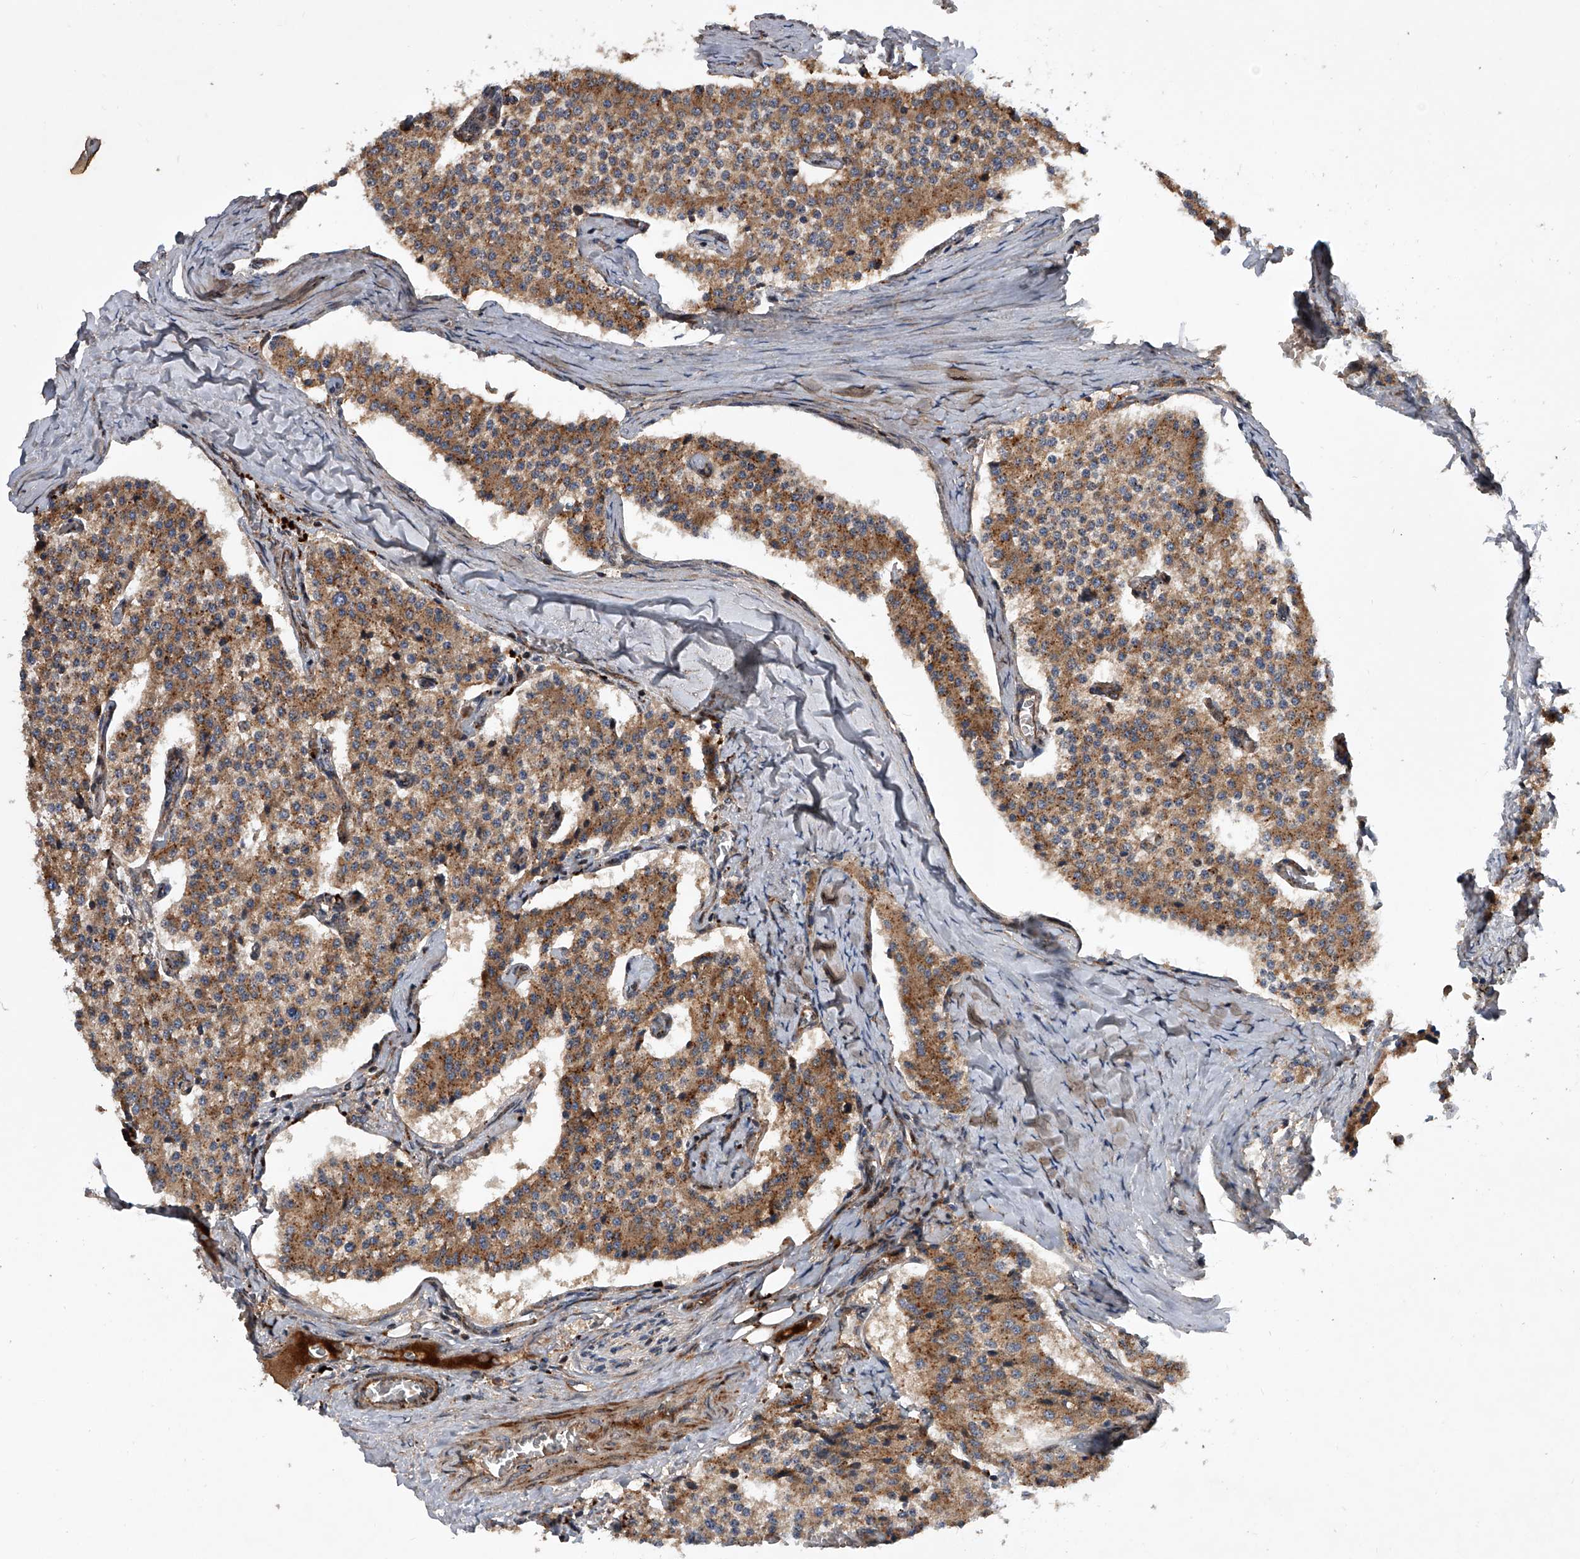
{"staining": {"intensity": "moderate", "quantity": ">75%", "location": "cytoplasmic/membranous"}, "tissue": "carcinoid", "cell_type": "Tumor cells", "image_type": "cancer", "snomed": [{"axis": "morphology", "description": "Carcinoid, malignant, NOS"}, {"axis": "topography", "description": "Colon"}], "caption": "IHC of human carcinoid demonstrates medium levels of moderate cytoplasmic/membranous staining in about >75% of tumor cells. (Stains: DAB in brown, nuclei in blue, Microscopy: brightfield microscopy at high magnification).", "gene": "USP47", "patient": {"sex": "female", "age": 52}}